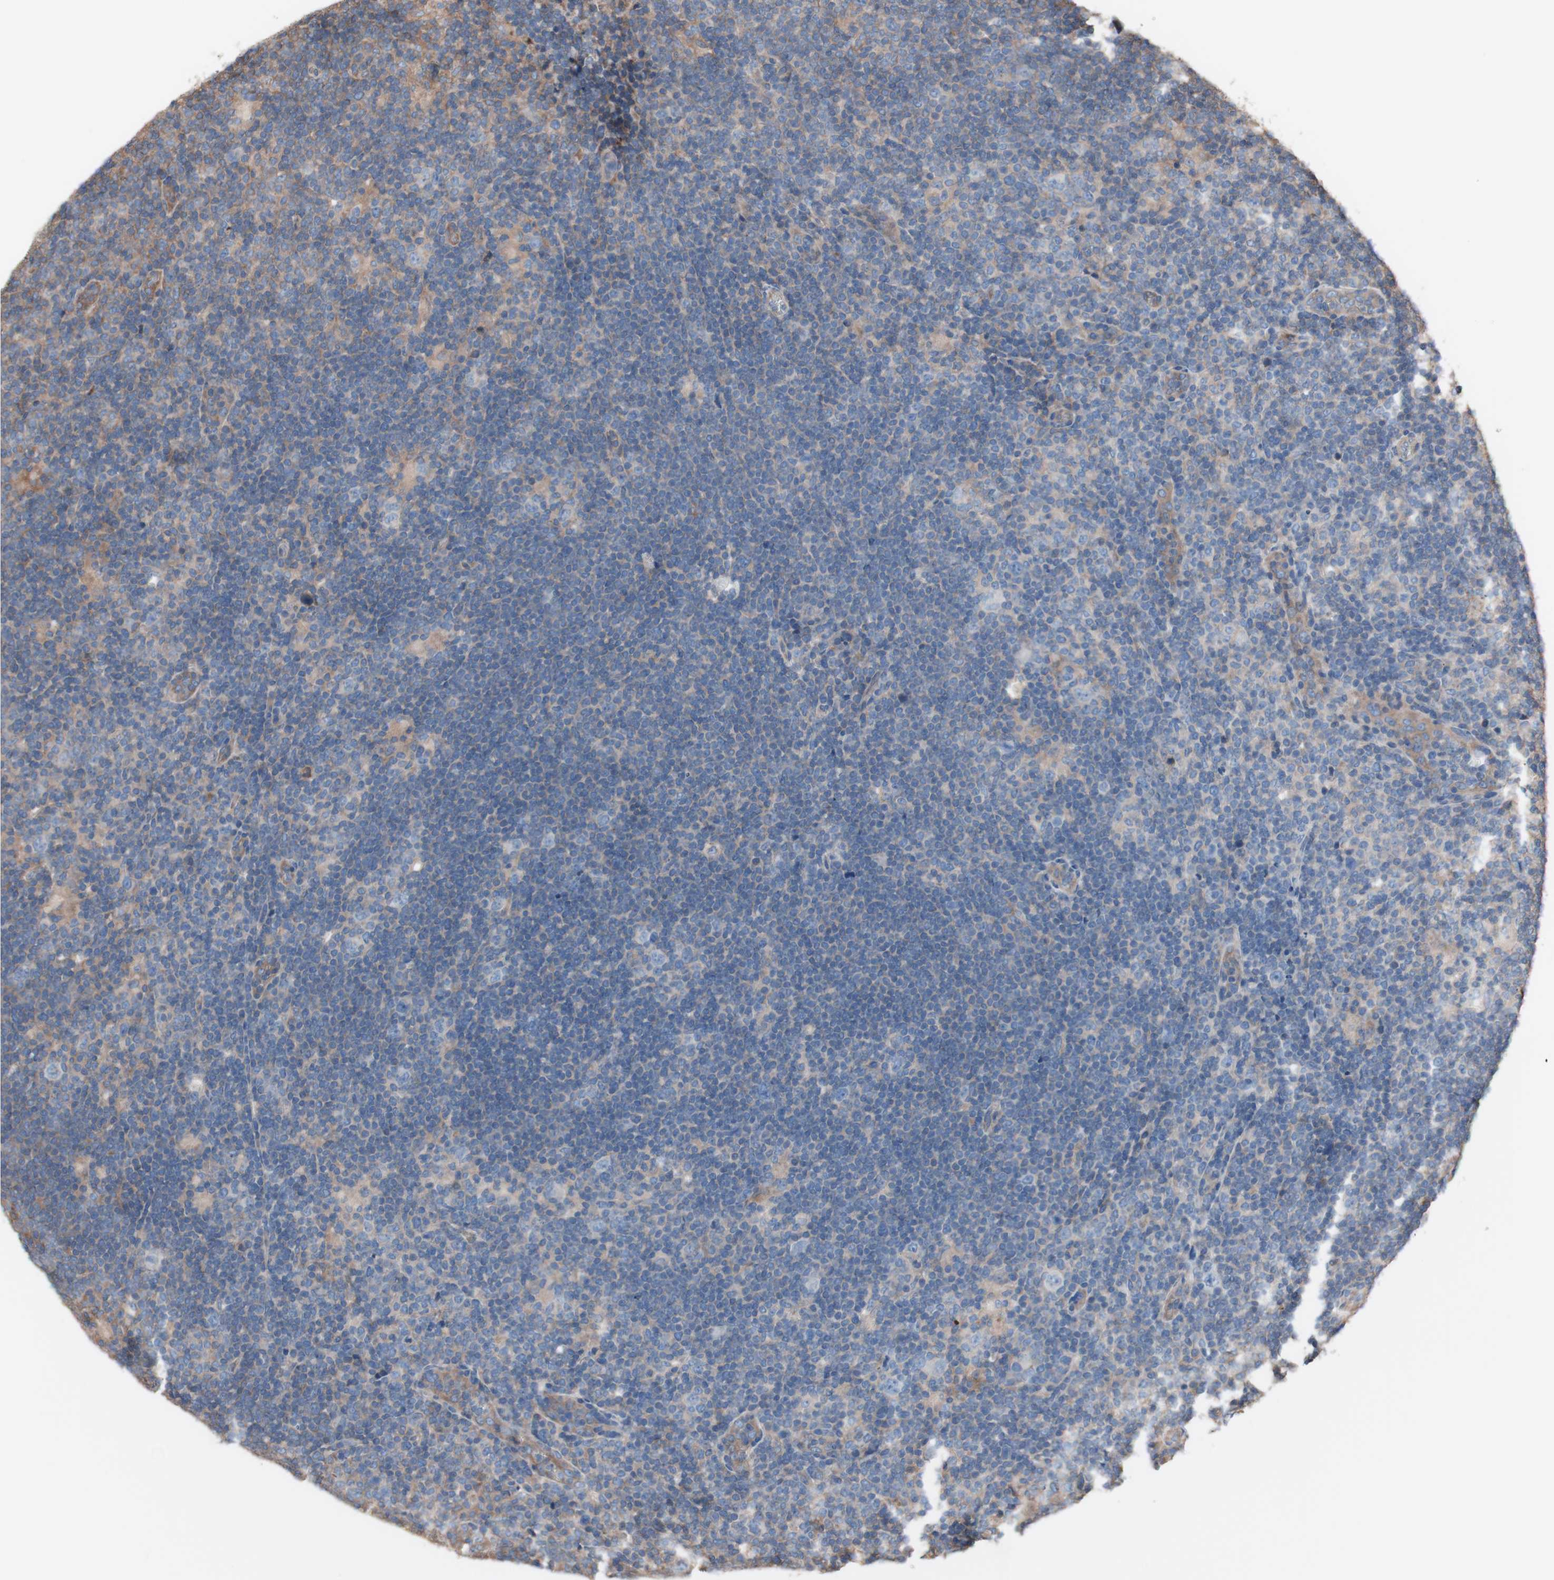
{"staining": {"intensity": "weak", "quantity": ">75%", "location": "cytoplasmic/membranous"}, "tissue": "lymphoma", "cell_type": "Tumor cells", "image_type": "cancer", "snomed": [{"axis": "morphology", "description": "Hodgkin's disease, NOS"}, {"axis": "topography", "description": "Lymph node"}], "caption": "The immunohistochemical stain shows weak cytoplasmic/membranous expression in tumor cells of lymphoma tissue.", "gene": "COPB1", "patient": {"sex": "female", "age": 57}}